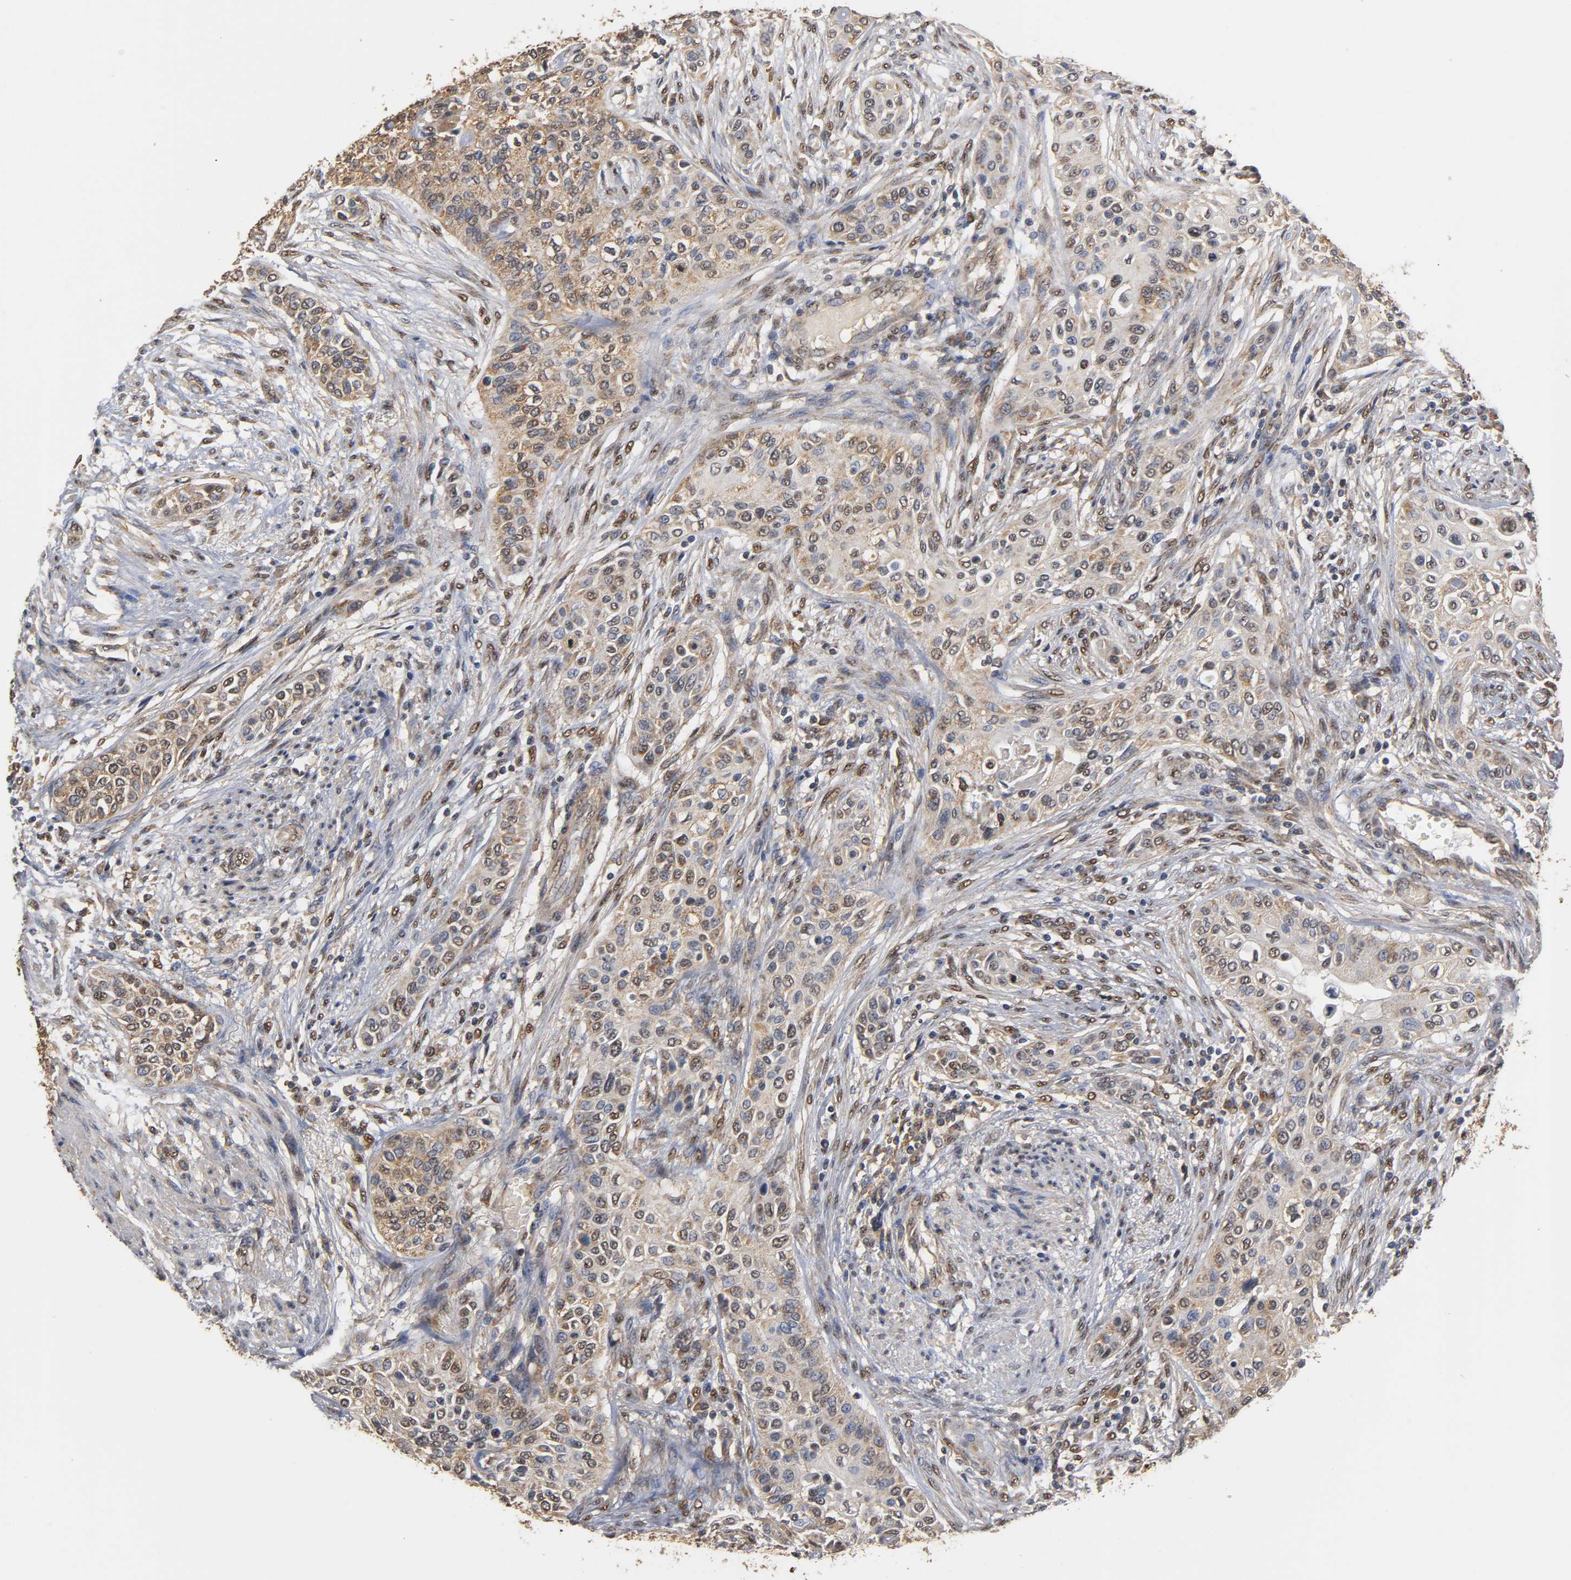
{"staining": {"intensity": "moderate", "quantity": "25%-75%", "location": "cytoplasmic/membranous"}, "tissue": "urothelial cancer", "cell_type": "Tumor cells", "image_type": "cancer", "snomed": [{"axis": "morphology", "description": "Urothelial carcinoma, High grade"}, {"axis": "topography", "description": "Urinary bladder"}], "caption": "A histopathology image showing moderate cytoplasmic/membranous positivity in approximately 25%-75% of tumor cells in urothelial cancer, as visualized by brown immunohistochemical staining.", "gene": "PKN1", "patient": {"sex": "male", "age": 74}}